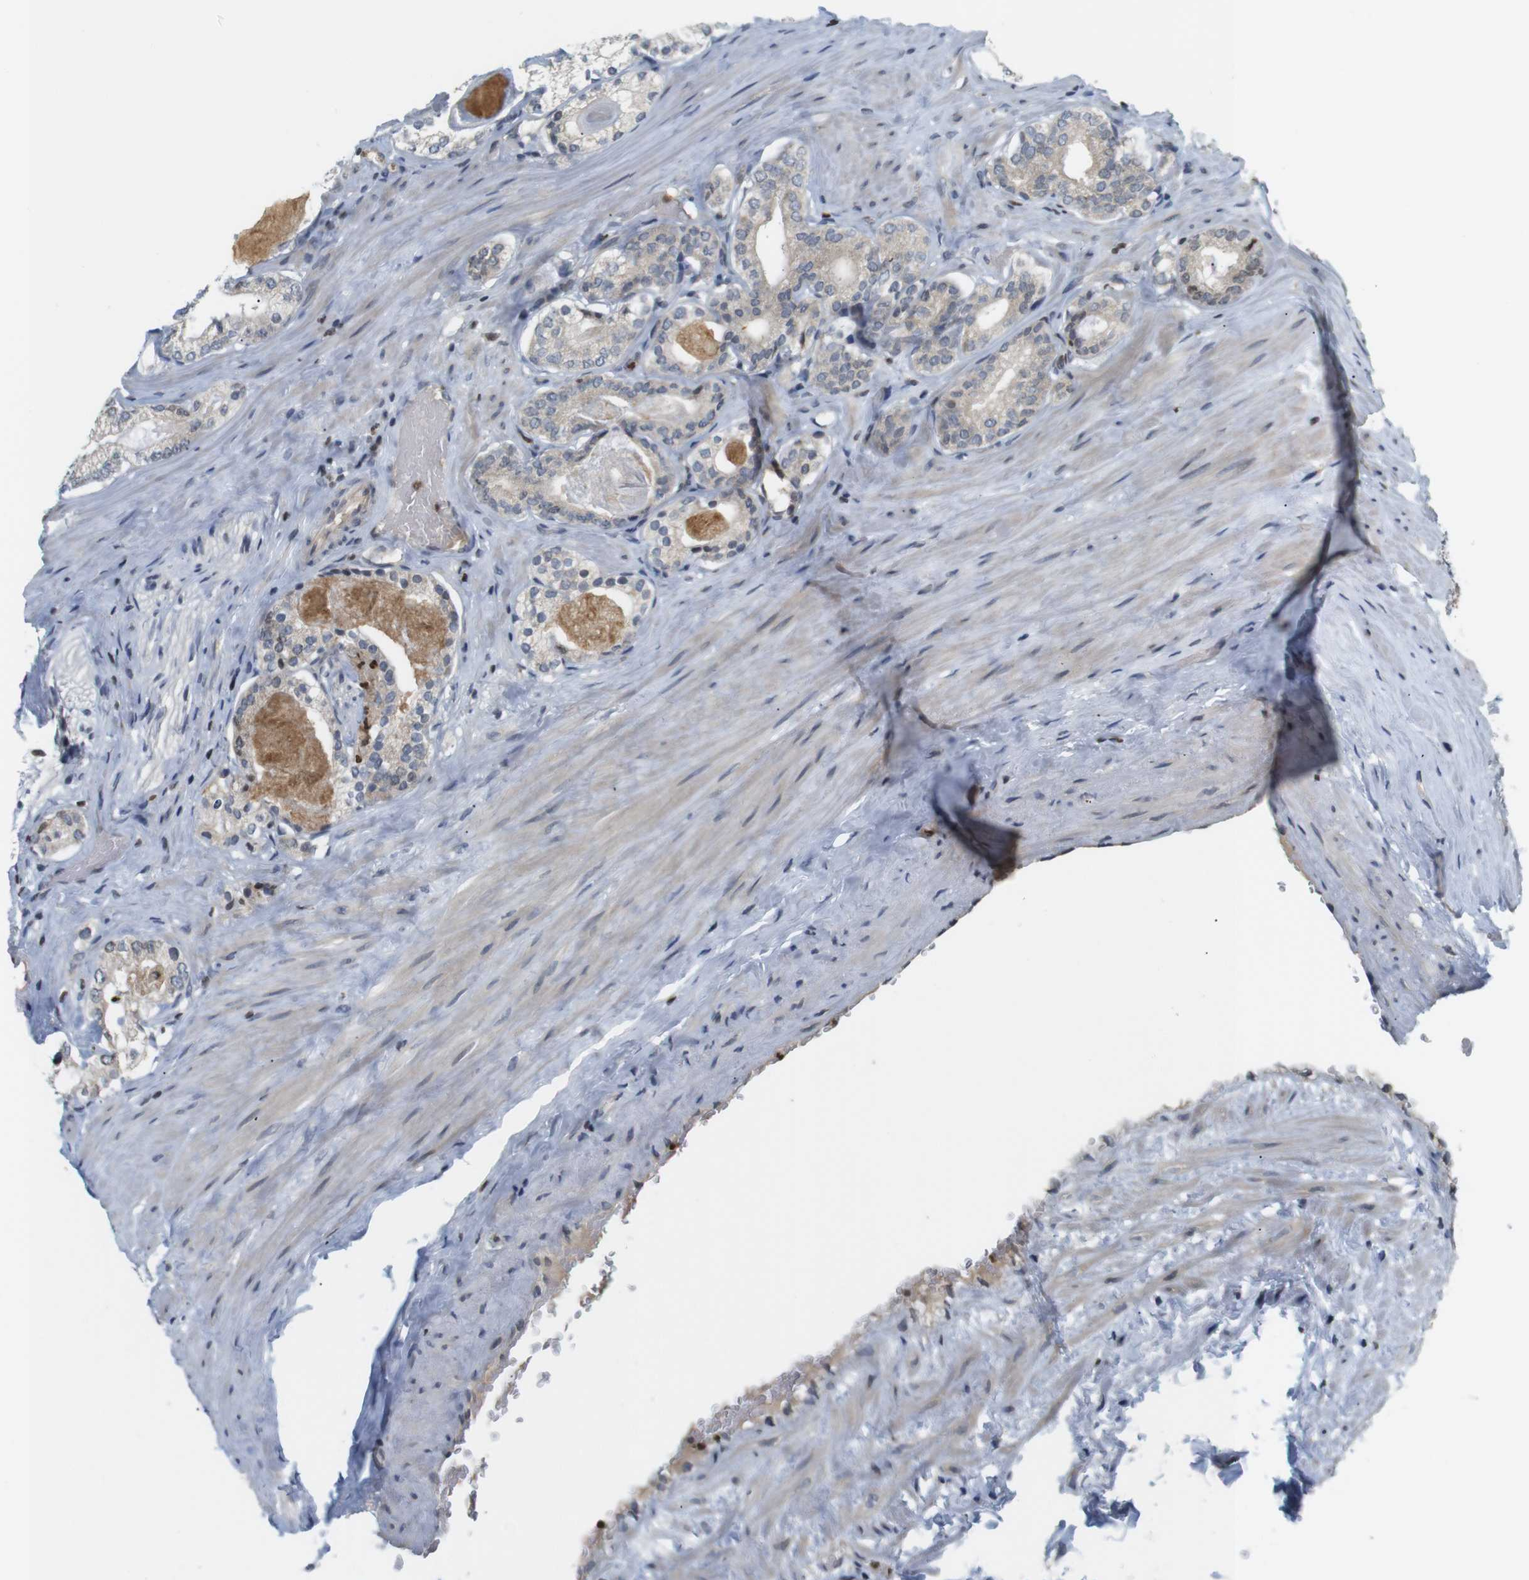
{"staining": {"intensity": "weak", "quantity": "<25%", "location": "cytoplasmic/membranous"}, "tissue": "prostate cancer", "cell_type": "Tumor cells", "image_type": "cancer", "snomed": [{"axis": "morphology", "description": "Adenocarcinoma, Low grade"}, {"axis": "topography", "description": "Prostate"}], "caption": "An image of human prostate cancer (adenocarcinoma (low-grade)) is negative for staining in tumor cells.", "gene": "MBD1", "patient": {"sex": "male", "age": 59}}